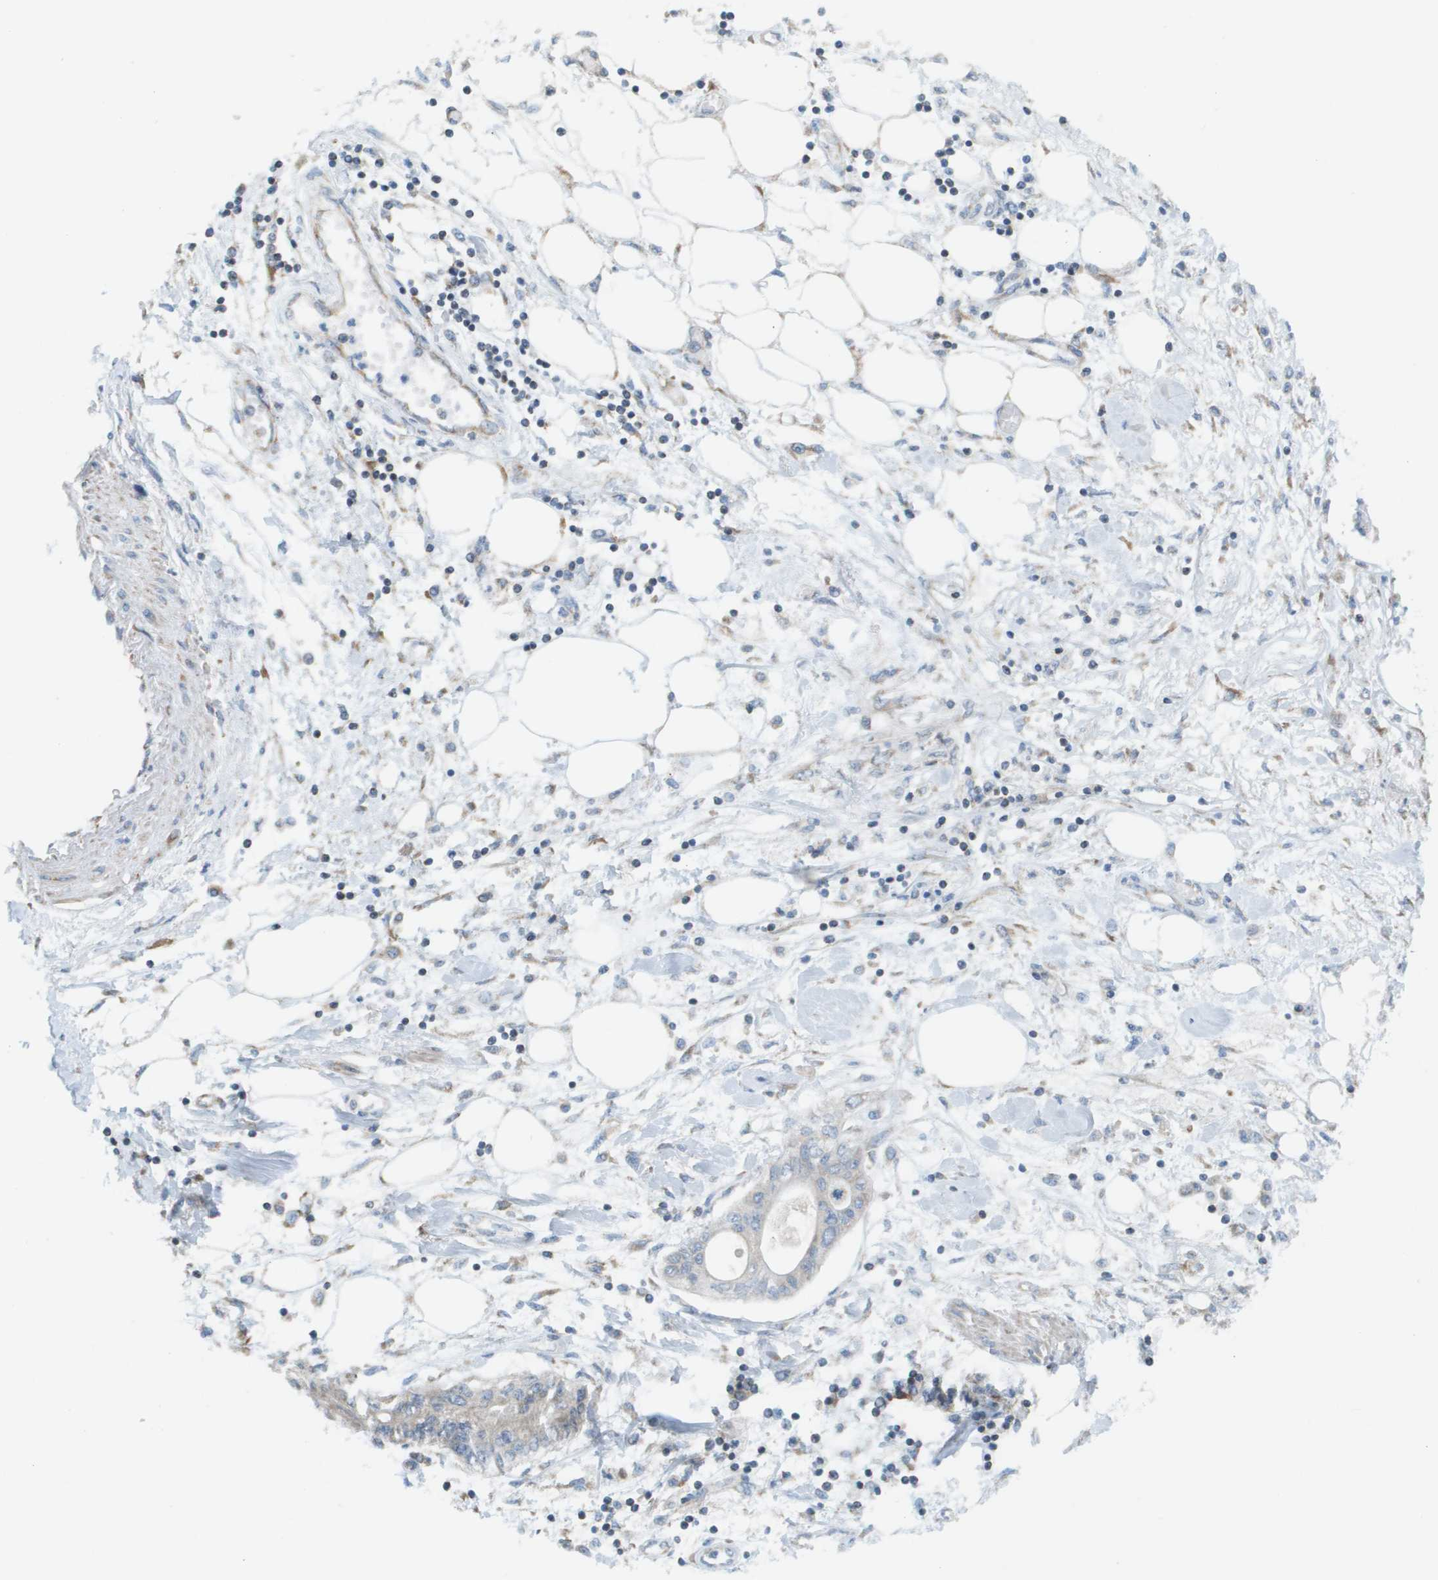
{"staining": {"intensity": "weak", "quantity": ">75%", "location": "cytoplasmic/membranous"}, "tissue": "pancreatic cancer", "cell_type": "Tumor cells", "image_type": "cancer", "snomed": [{"axis": "morphology", "description": "Adenocarcinoma, NOS"}, {"axis": "topography", "description": "Pancreas"}], "caption": "Immunohistochemistry photomicrograph of neoplastic tissue: human pancreatic cancer (adenocarcinoma) stained using immunohistochemistry (IHC) shows low levels of weak protein expression localized specifically in the cytoplasmic/membranous of tumor cells, appearing as a cytoplasmic/membranous brown color.", "gene": "TAOK3", "patient": {"sex": "female", "age": 77}}